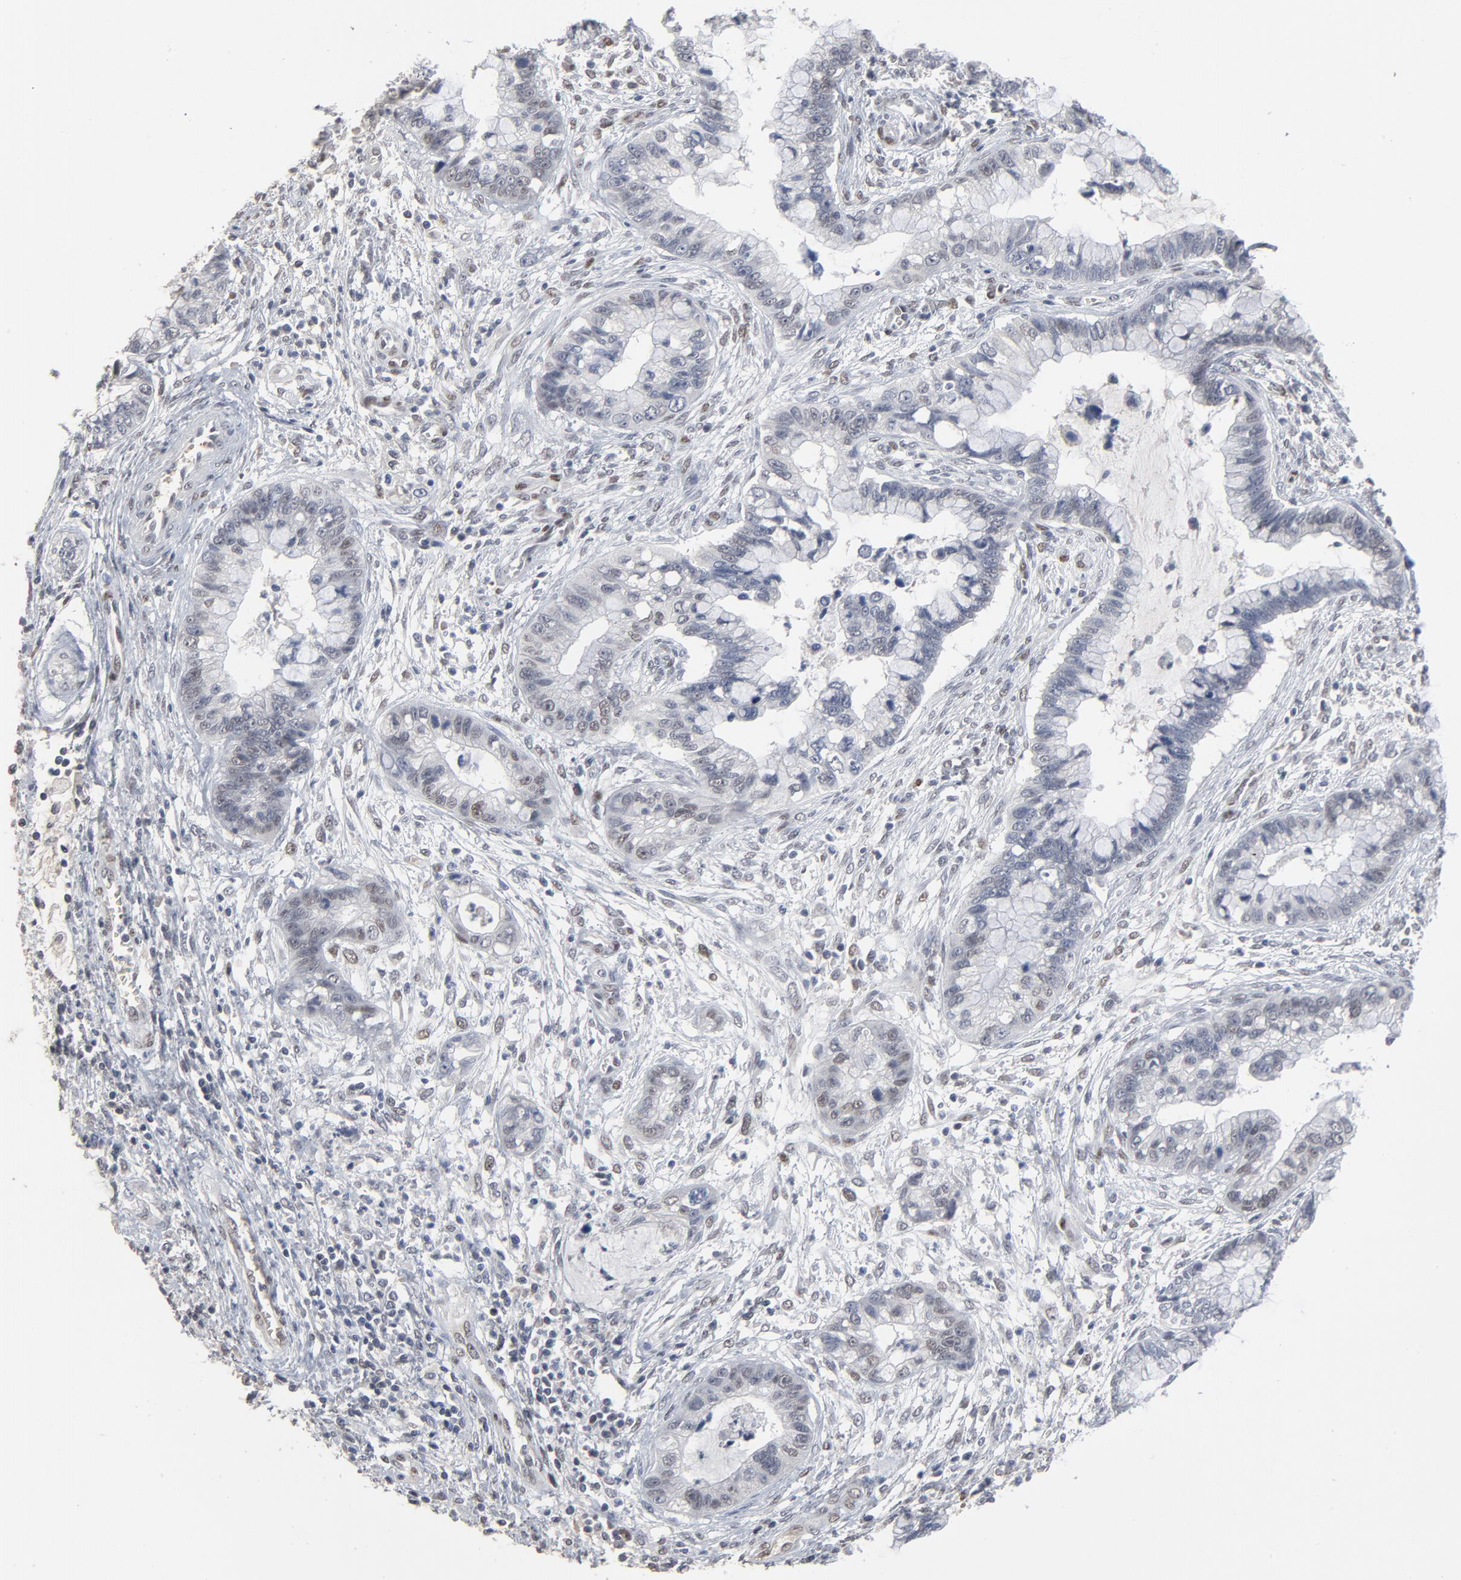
{"staining": {"intensity": "weak", "quantity": ">75%", "location": "nuclear"}, "tissue": "cervical cancer", "cell_type": "Tumor cells", "image_type": "cancer", "snomed": [{"axis": "morphology", "description": "Adenocarcinoma, NOS"}, {"axis": "topography", "description": "Cervix"}], "caption": "Immunohistochemical staining of human cervical cancer reveals low levels of weak nuclear positivity in approximately >75% of tumor cells.", "gene": "ATF7", "patient": {"sex": "female", "age": 44}}